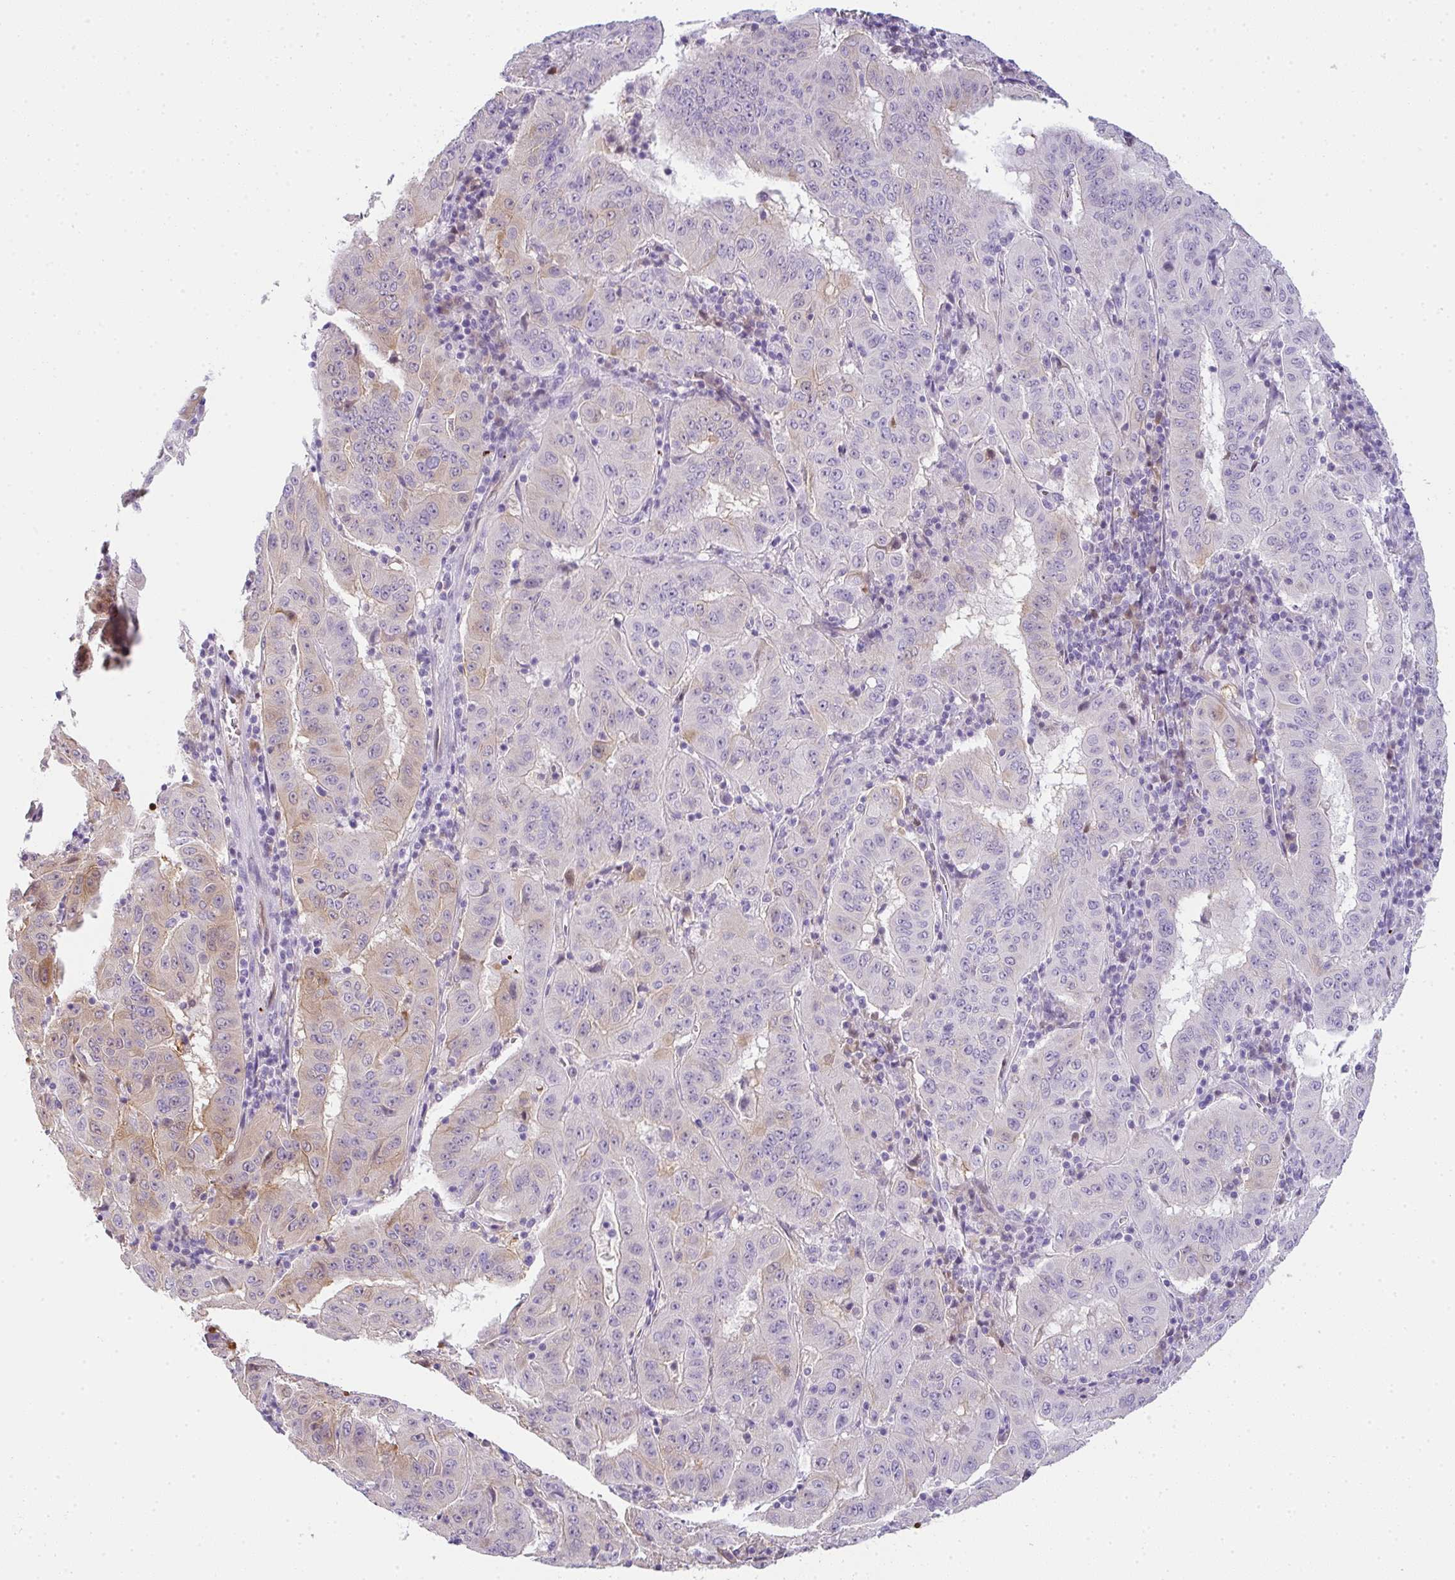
{"staining": {"intensity": "moderate", "quantity": "<25%", "location": "cytoplasmic/membranous,nuclear"}, "tissue": "pancreatic cancer", "cell_type": "Tumor cells", "image_type": "cancer", "snomed": [{"axis": "morphology", "description": "Adenocarcinoma, NOS"}, {"axis": "topography", "description": "Pancreas"}], "caption": "The immunohistochemical stain shows moderate cytoplasmic/membranous and nuclear staining in tumor cells of pancreatic adenocarcinoma tissue. The staining is performed using DAB brown chromogen to label protein expression. The nuclei are counter-stained blue using hematoxylin.", "gene": "COX7B", "patient": {"sex": "male", "age": 63}}